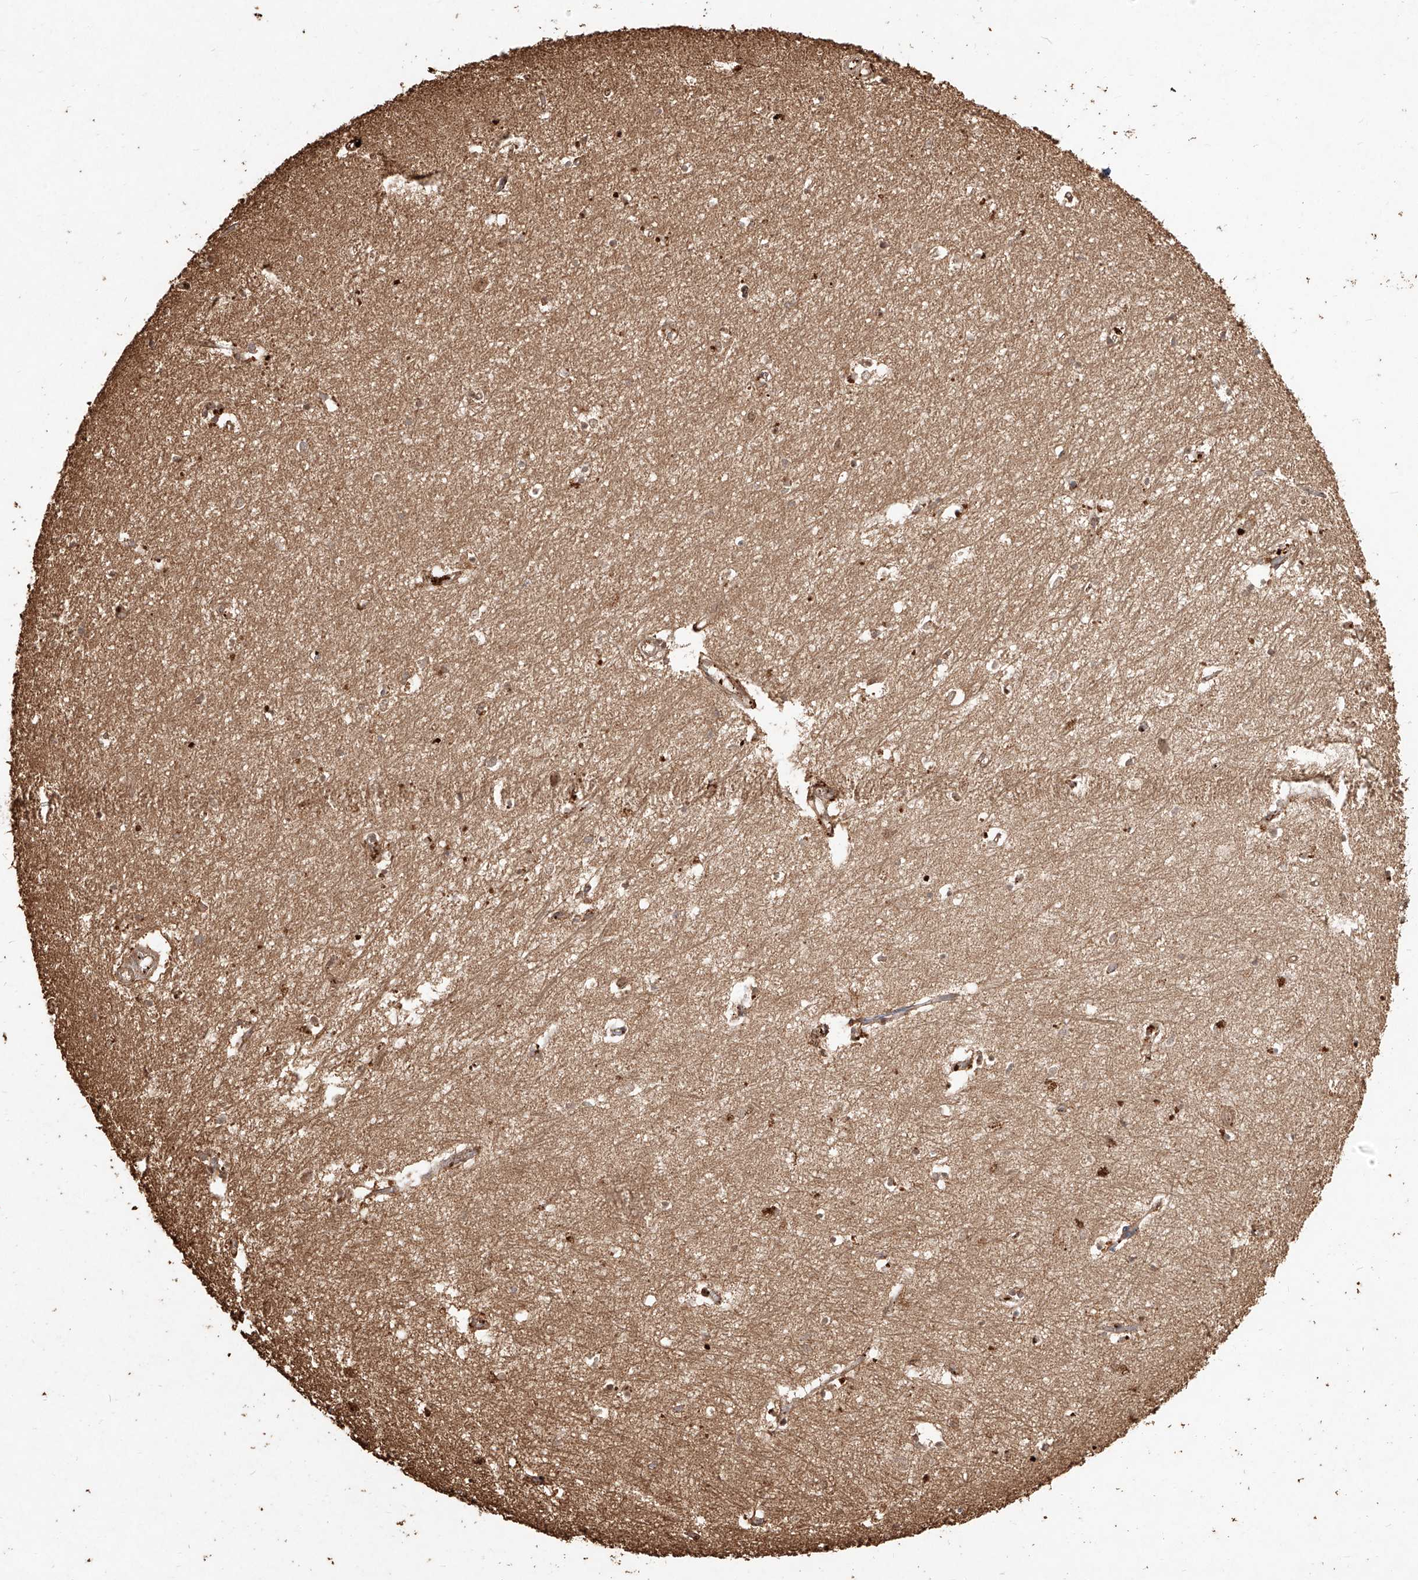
{"staining": {"intensity": "moderate", "quantity": ">75%", "location": "cytoplasmic/membranous,nuclear"}, "tissue": "hippocampus", "cell_type": "Glial cells", "image_type": "normal", "snomed": [{"axis": "morphology", "description": "Normal tissue, NOS"}, {"axis": "topography", "description": "Hippocampus"}], "caption": "Brown immunohistochemical staining in normal human hippocampus exhibits moderate cytoplasmic/membranous,nuclear expression in about >75% of glial cells.", "gene": "UBE2K", "patient": {"sex": "female", "age": 64}}